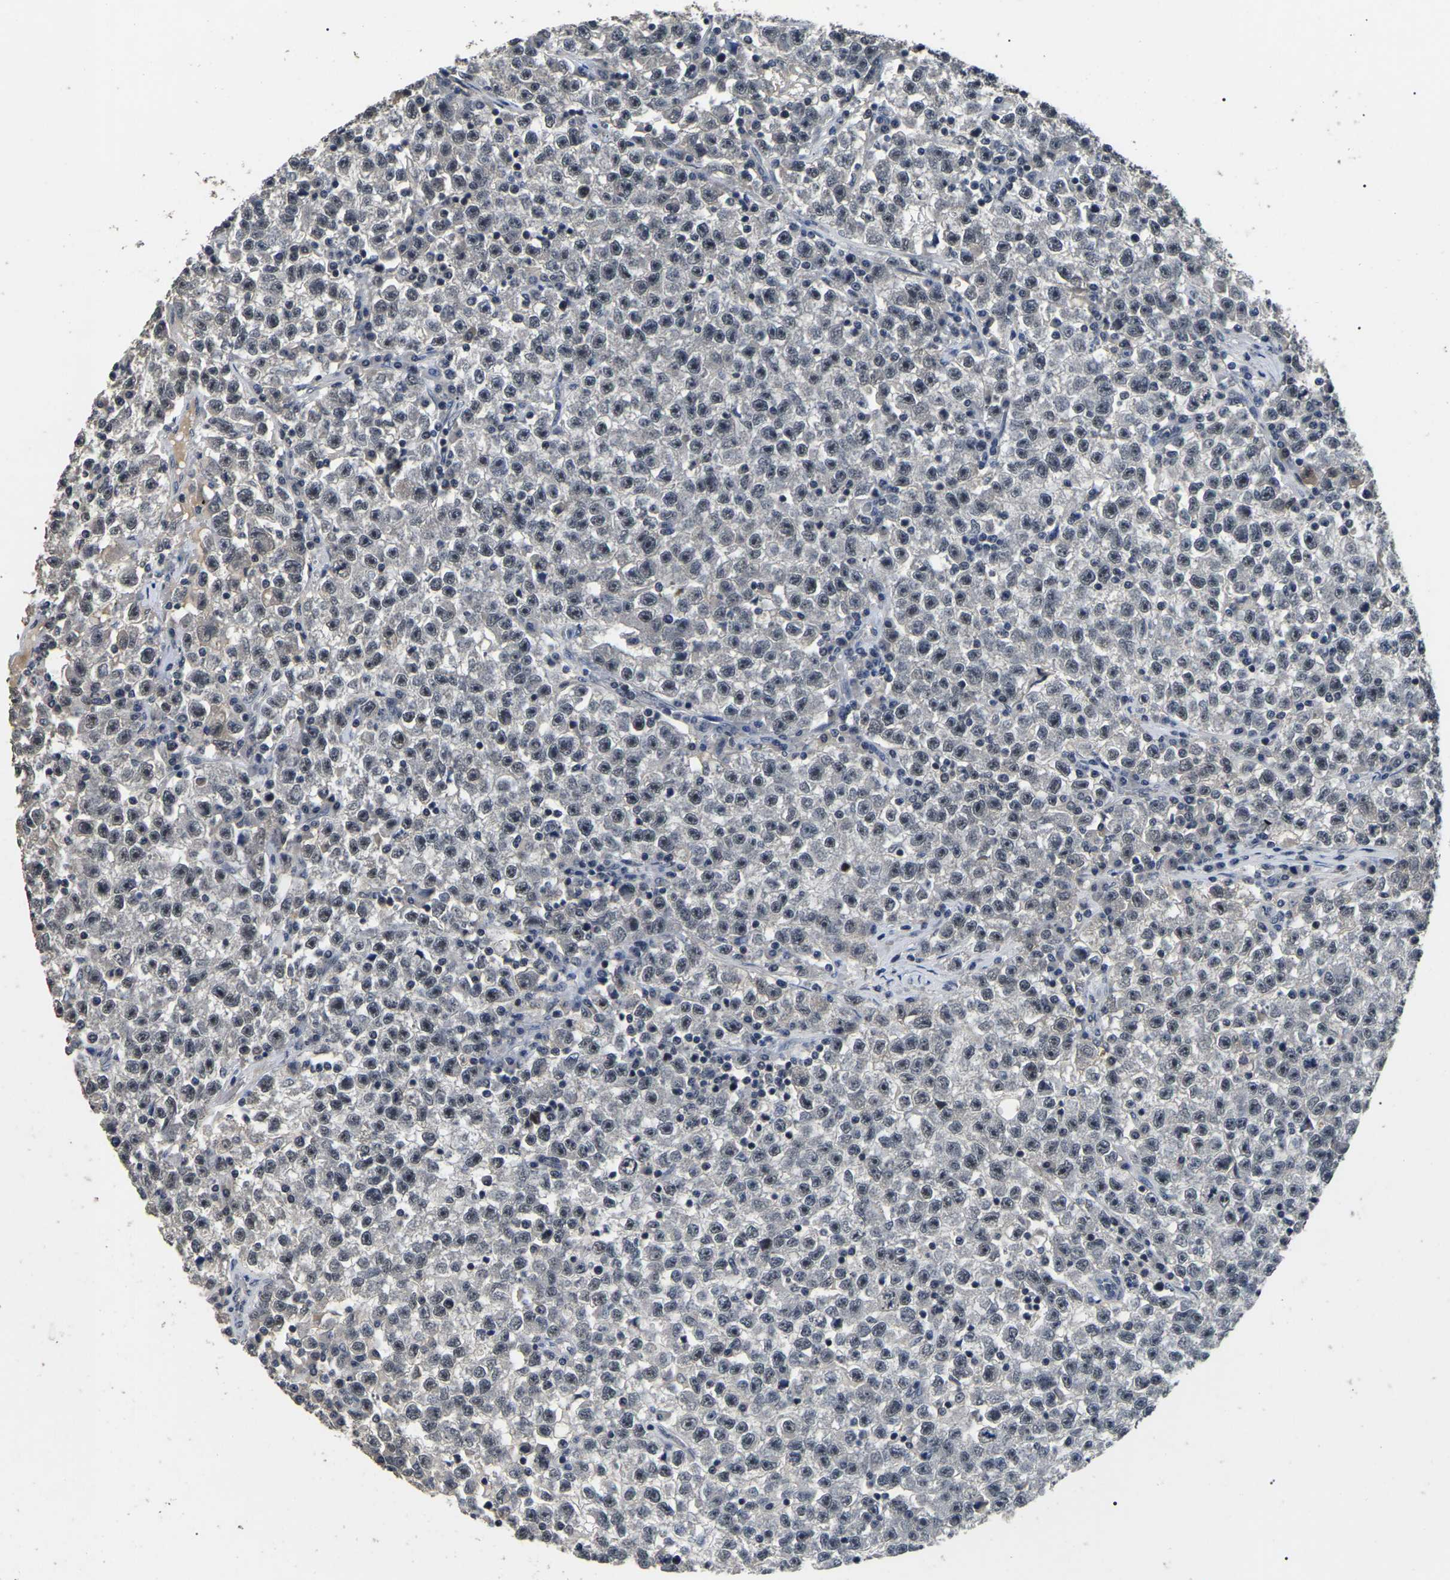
{"staining": {"intensity": "weak", "quantity": "25%-75%", "location": "nuclear"}, "tissue": "testis cancer", "cell_type": "Tumor cells", "image_type": "cancer", "snomed": [{"axis": "morphology", "description": "Seminoma, NOS"}, {"axis": "topography", "description": "Testis"}], "caption": "Tumor cells demonstrate low levels of weak nuclear staining in about 25%-75% of cells in human testis cancer.", "gene": "PPM1E", "patient": {"sex": "male", "age": 22}}